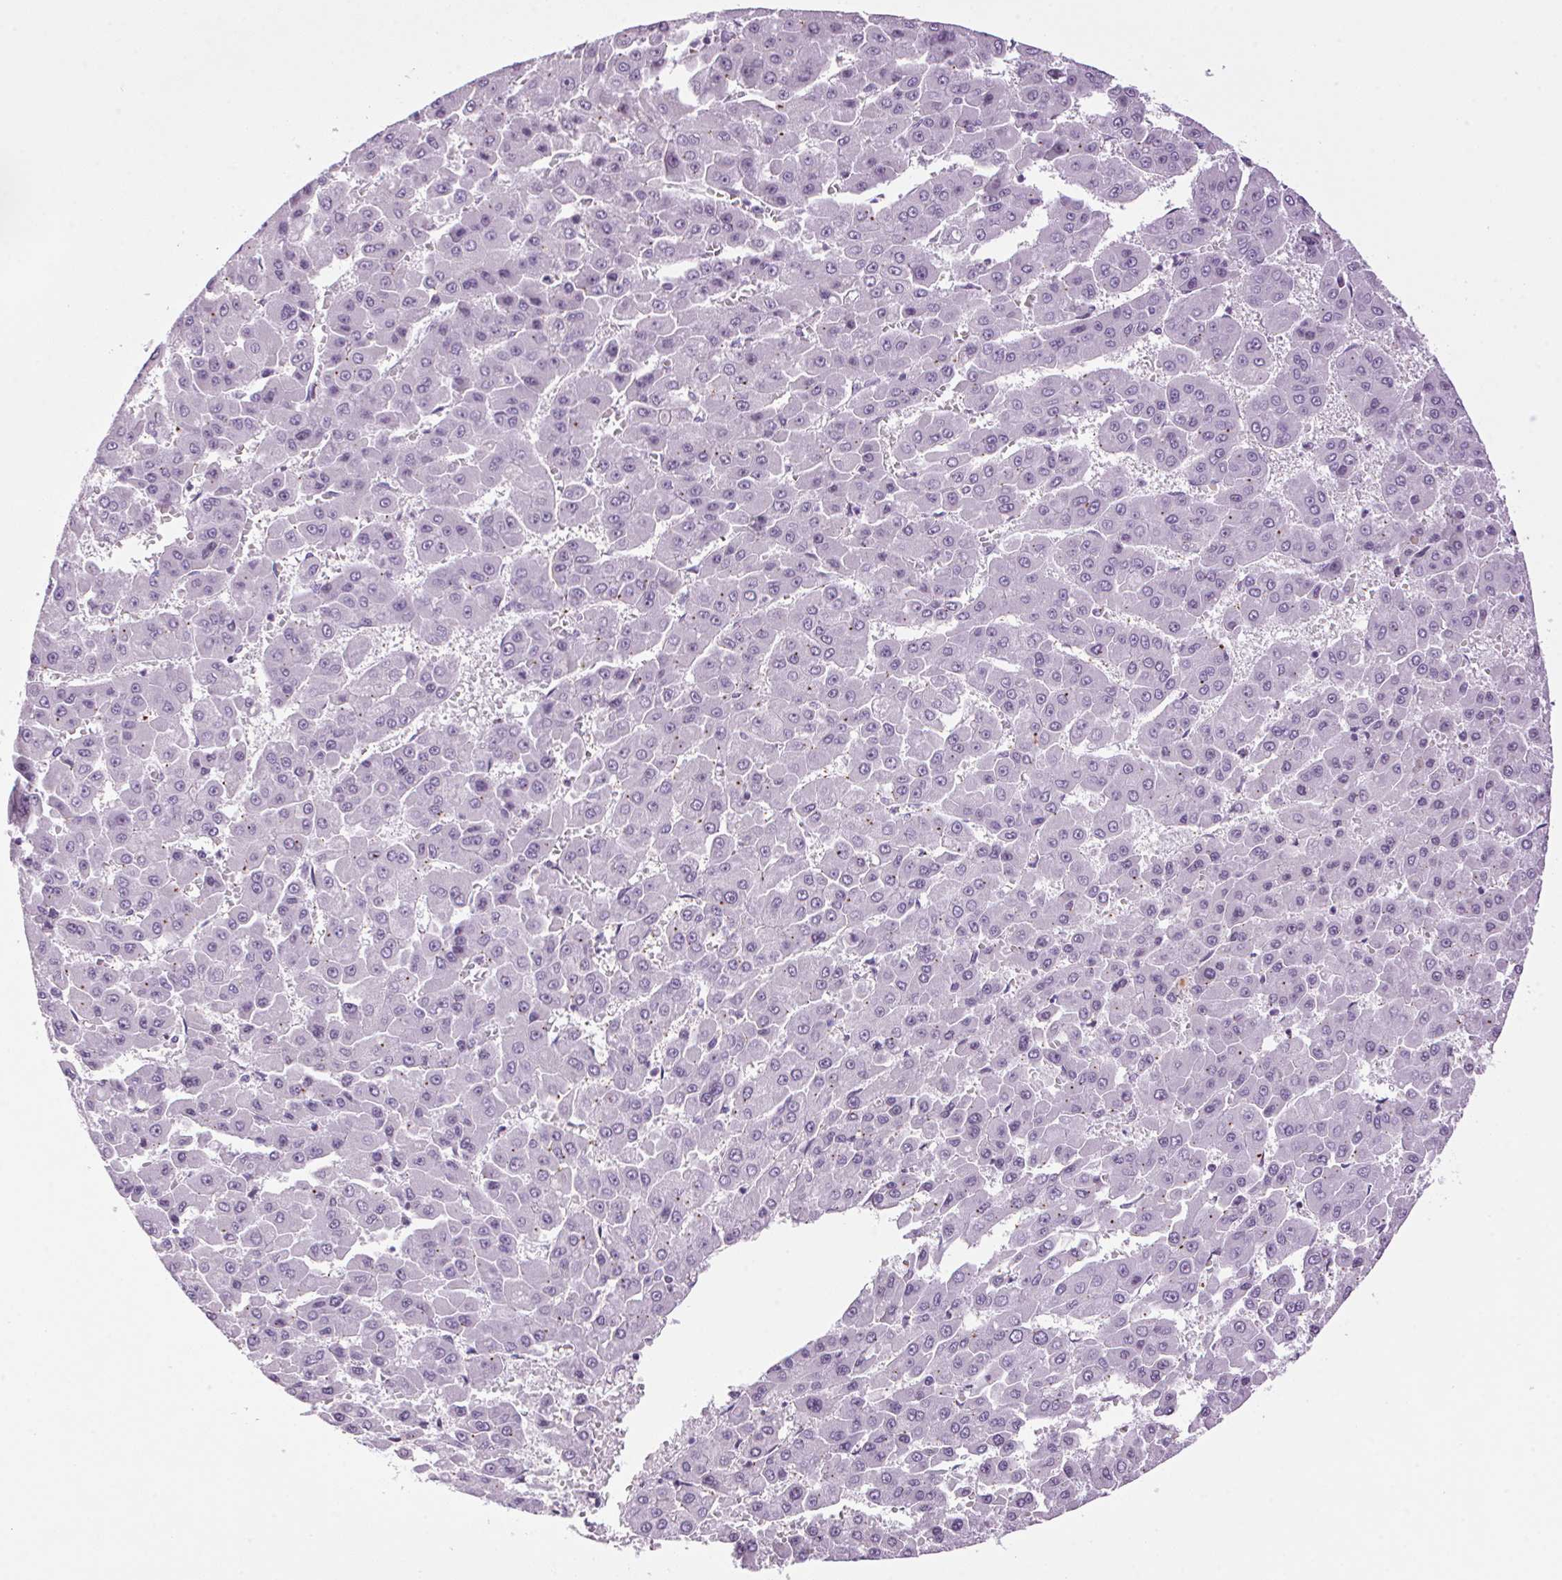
{"staining": {"intensity": "negative", "quantity": "none", "location": "none"}, "tissue": "liver cancer", "cell_type": "Tumor cells", "image_type": "cancer", "snomed": [{"axis": "morphology", "description": "Carcinoma, Hepatocellular, NOS"}, {"axis": "topography", "description": "Liver"}], "caption": "IHC histopathology image of liver hepatocellular carcinoma stained for a protein (brown), which shows no staining in tumor cells. (Brightfield microscopy of DAB (3,3'-diaminobenzidine) immunohistochemistry at high magnification).", "gene": "TMEM88B", "patient": {"sex": "male", "age": 78}}